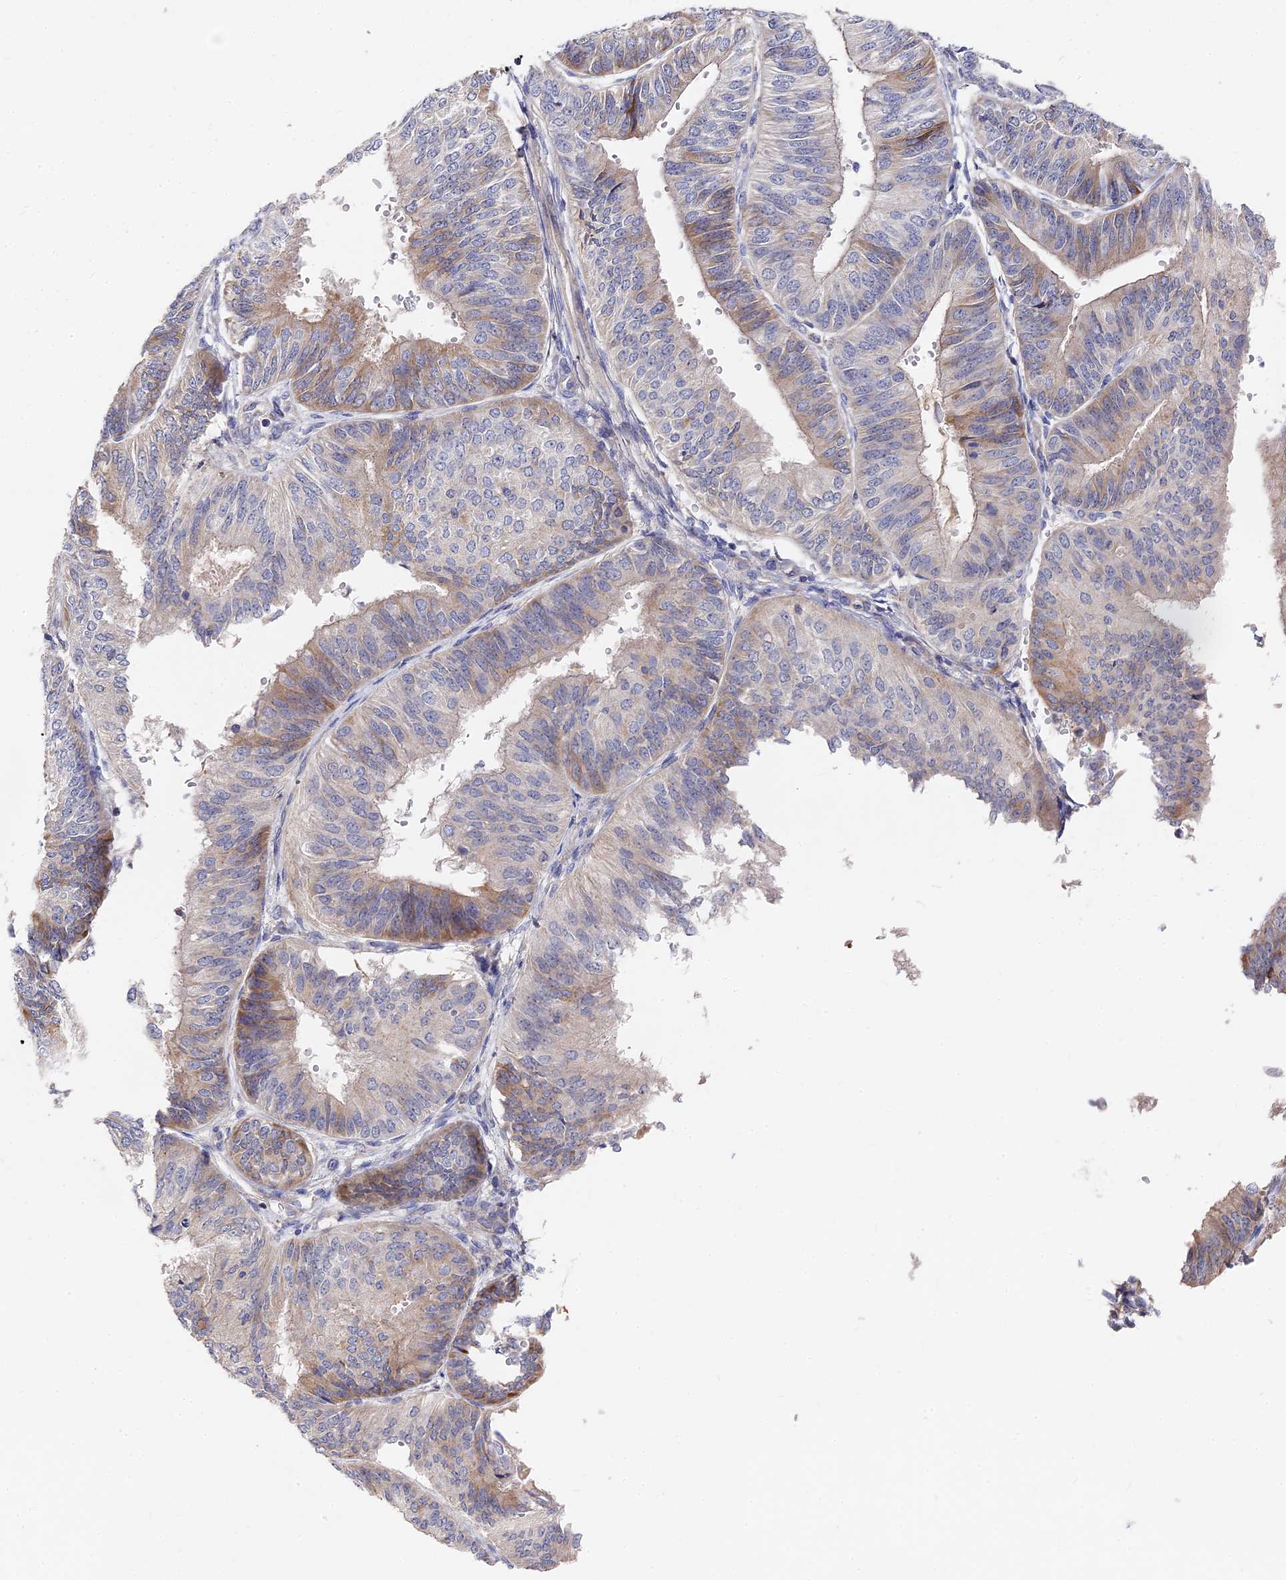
{"staining": {"intensity": "moderate", "quantity": "<25%", "location": "cytoplasmic/membranous"}, "tissue": "endometrial cancer", "cell_type": "Tumor cells", "image_type": "cancer", "snomed": [{"axis": "morphology", "description": "Adenocarcinoma, NOS"}, {"axis": "topography", "description": "Endometrium"}], "caption": "Immunohistochemistry (IHC) of human endometrial adenocarcinoma displays low levels of moderate cytoplasmic/membranous staining in approximately <25% of tumor cells.", "gene": "CCDC113", "patient": {"sex": "female", "age": 58}}